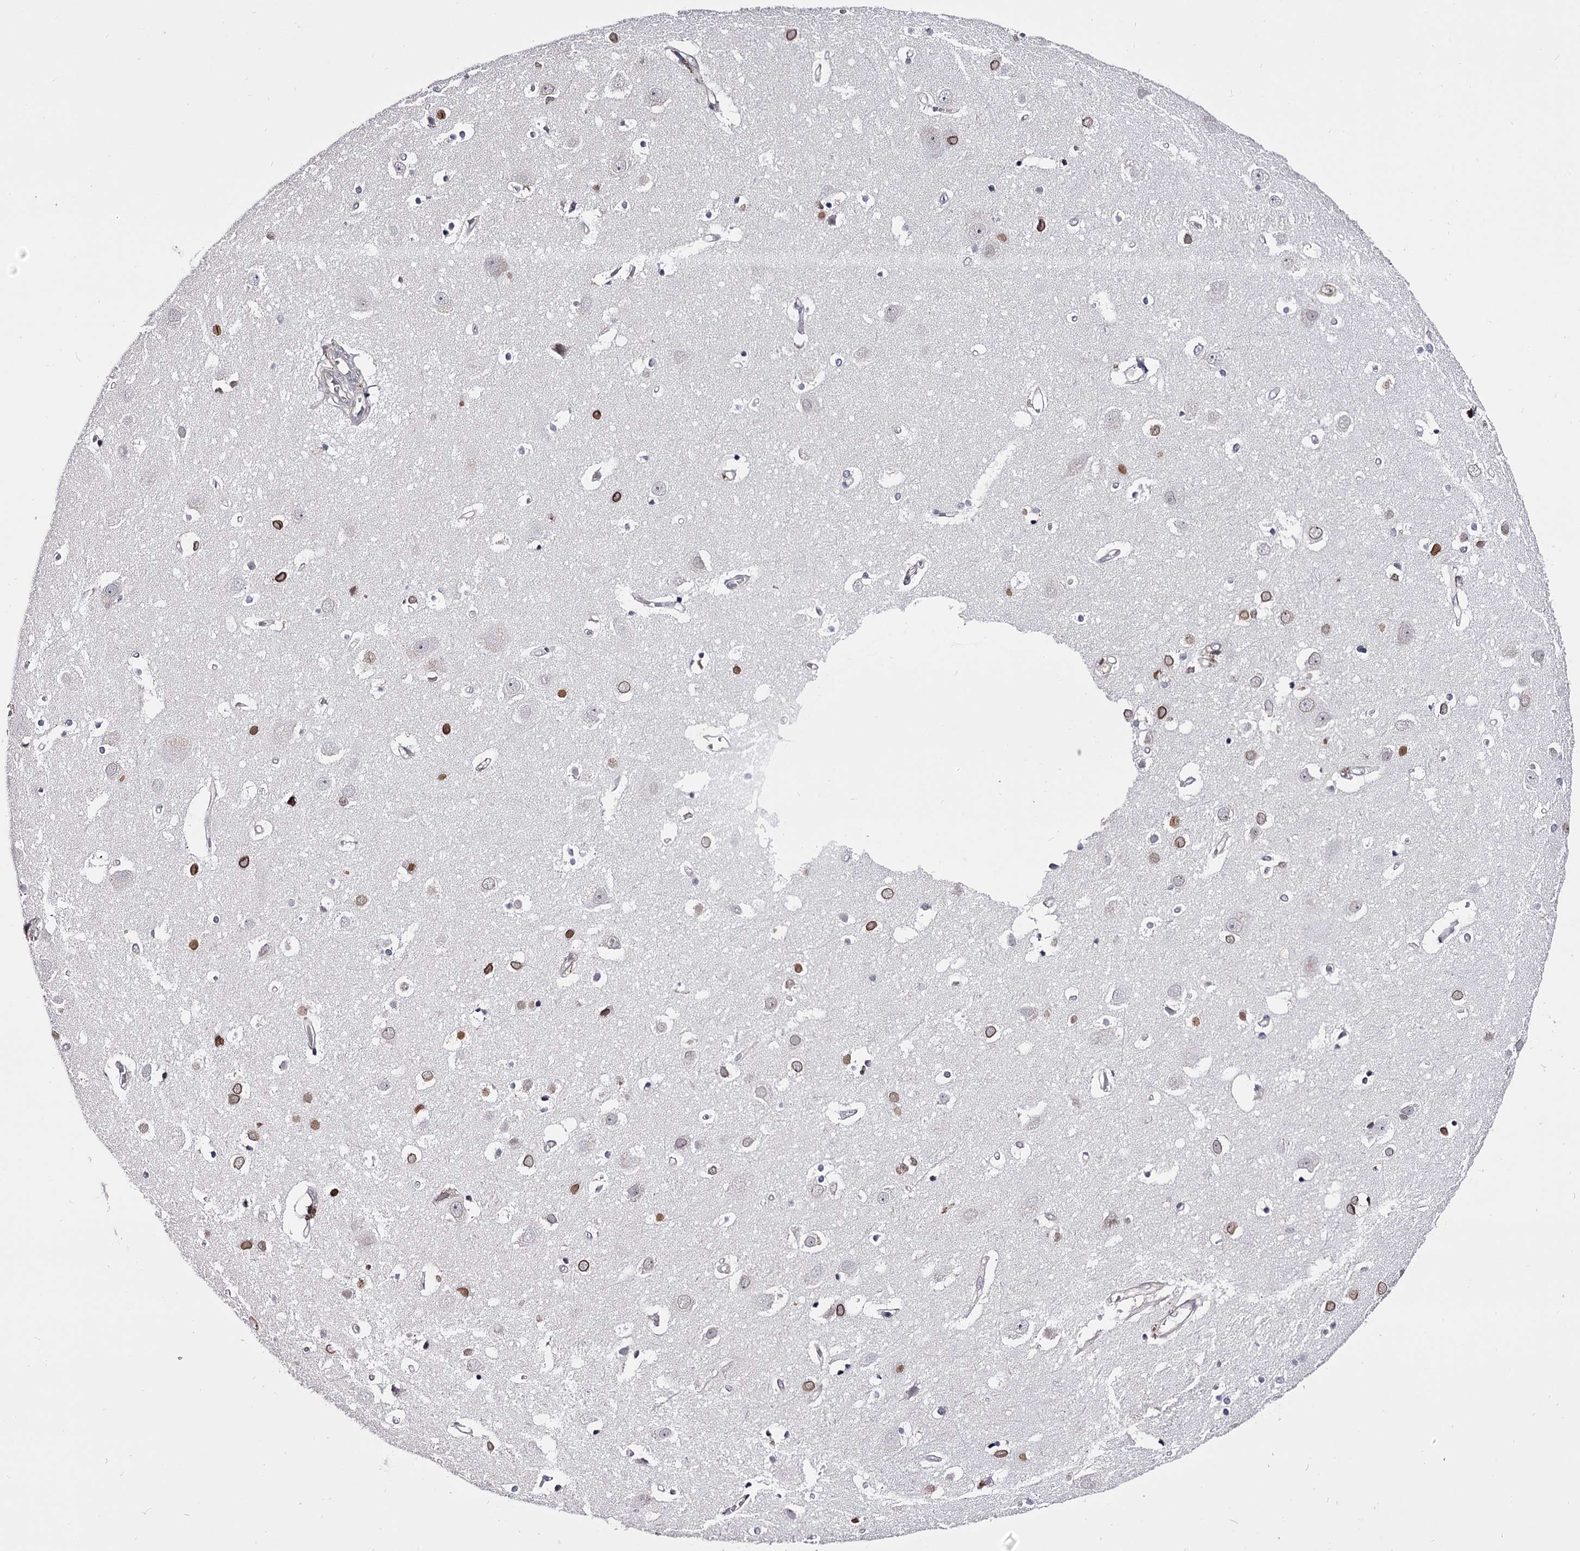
{"staining": {"intensity": "negative", "quantity": "none", "location": "none"}, "tissue": "cerebral cortex", "cell_type": "Endothelial cells", "image_type": "normal", "snomed": [{"axis": "morphology", "description": "Normal tissue, NOS"}, {"axis": "topography", "description": "Cerebral cortex"}], "caption": "Micrograph shows no protein expression in endothelial cells of normal cerebral cortex.", "gene": "OVOL2", "patient": {"sex": "male", "age": 54}}